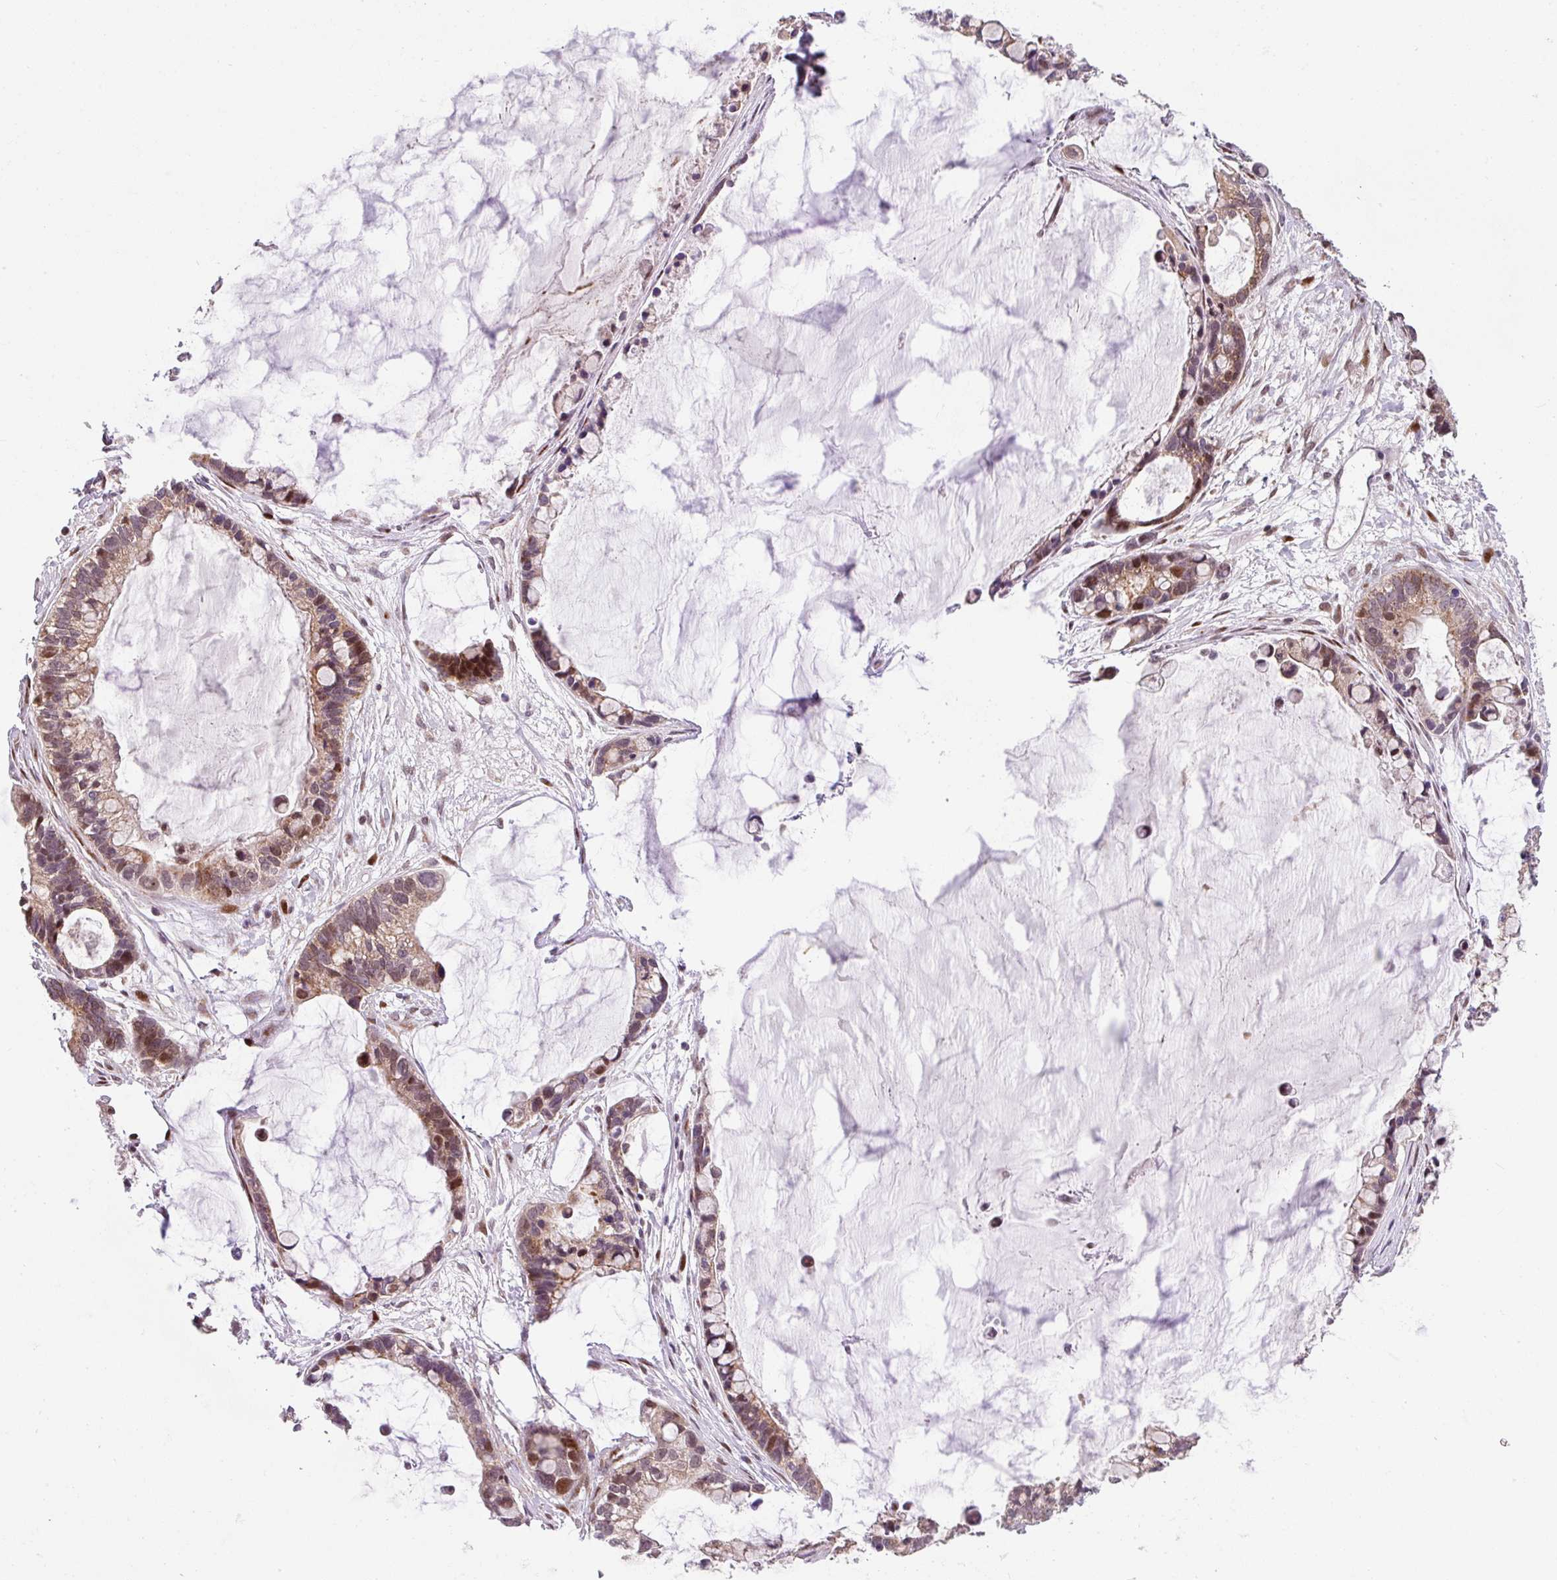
{"staining": {"intensity": "moderate", "quantity": "25%-75%", "location": "cytoplasmic/membranous,nuclear"}, "tissue": "ovarian cancer", "cell_type": "Tumor cells", "image_type": "cancer", "snomed": [{"axis": "morphology", "description": "Cystadenocarcinoma, mucinous, NOS"}, {"axis": "topography", "description": "Ovary"}], "caption": "DAB (3,3'-diaminobenzidine) immunohistochemical staining of human ovarian mucinous cystadenocarcinoma exhibits moderate cytoplasmic/membranous and nuclear protein staining in approximately 25%-75% of tumor cells.", "gene": "SARS2", "patient": {"sex": "female", "age": 63}}